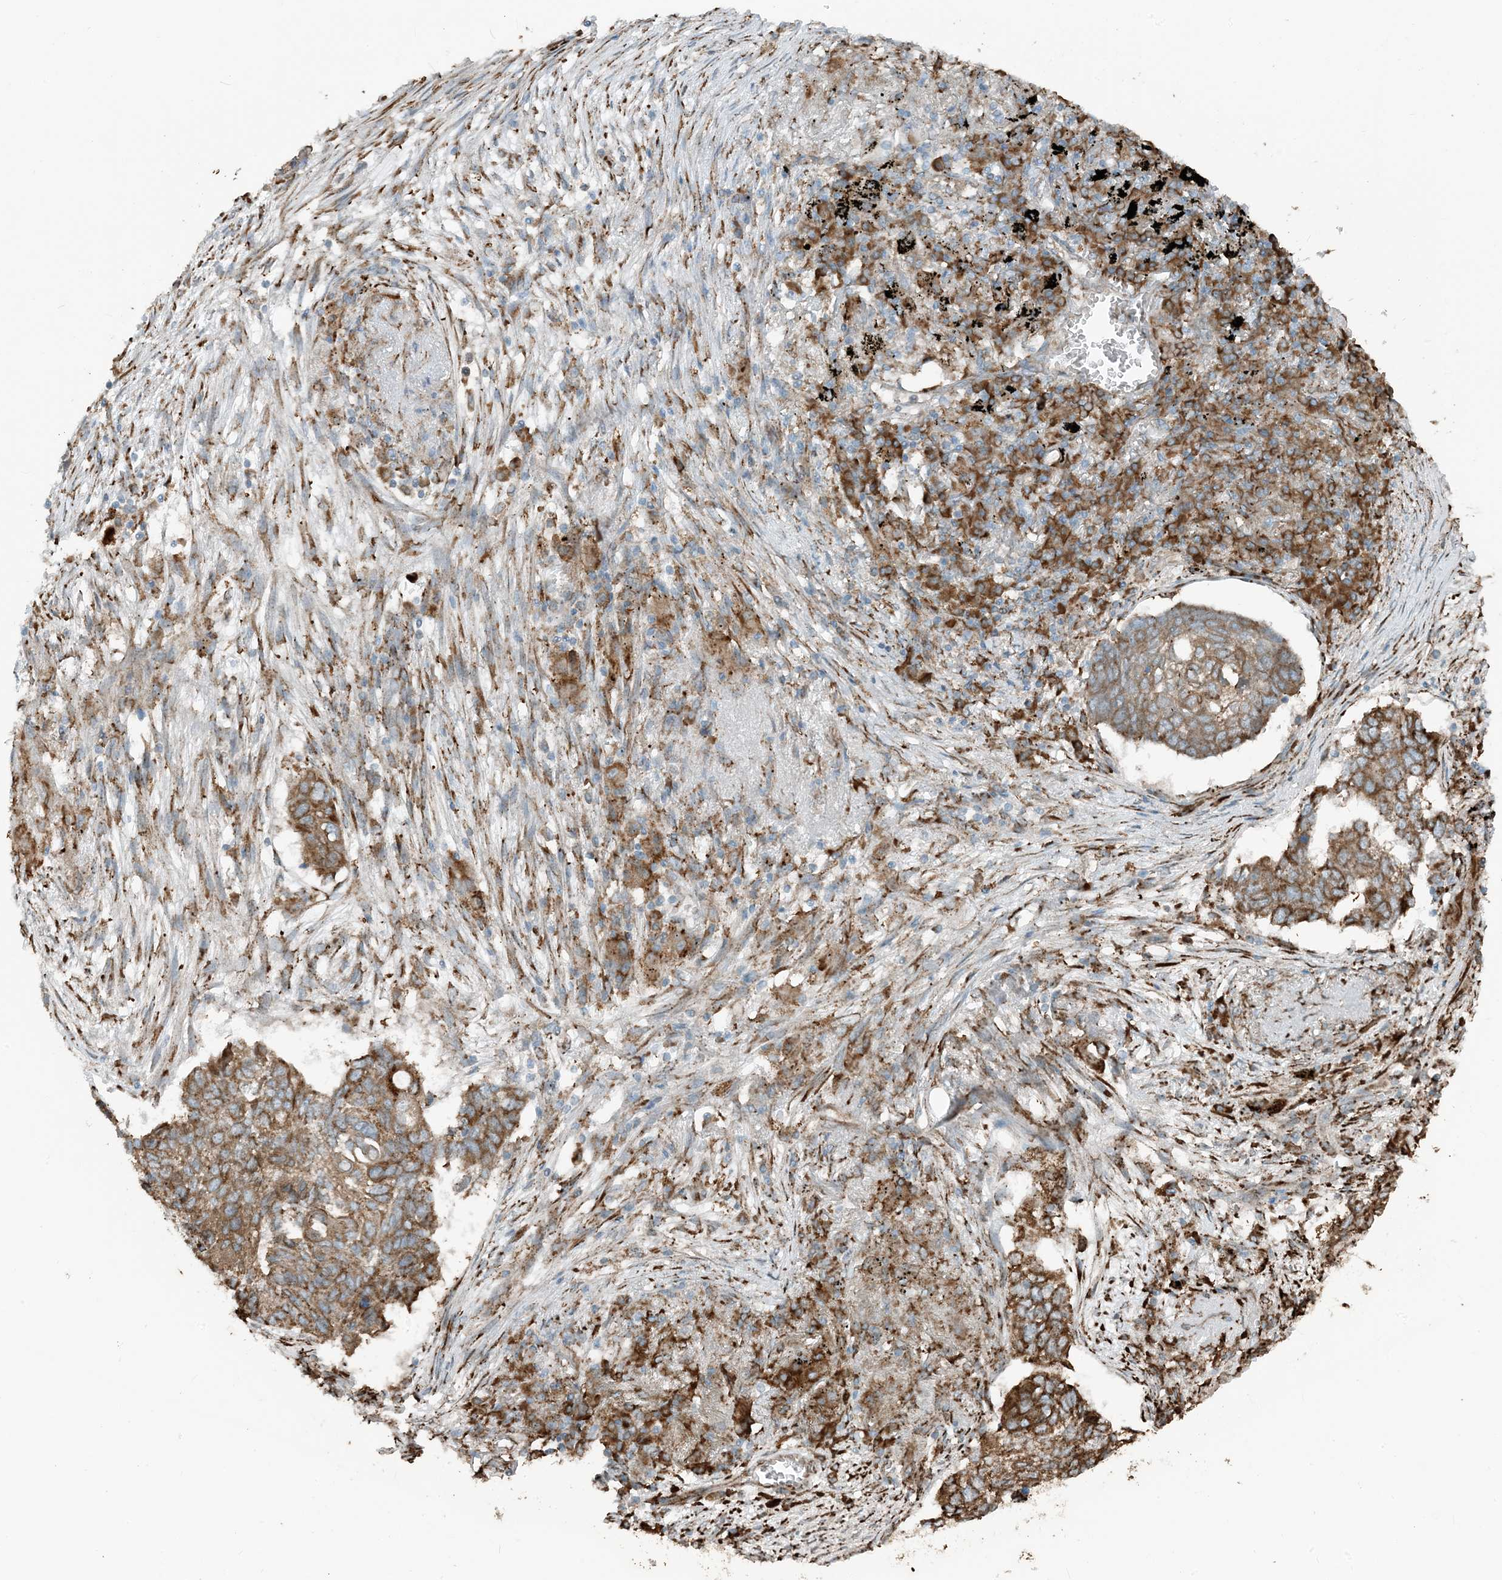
{"staining": {"intensity": "moderate", "quantity": ">75%", "location": "cytoplasmic/membranous"}, "tissue": "lung cancer", "cell_type": "Tumor cells", "image_type": "cancer", "snomed": [{"axis": "morphology", "description": "Squamous cell carcinoma, NOS"}, {"axis": "topography", "description": "Lung"}], "caption": "Immunohistochemistry (IHC) image of lung cancer stained for a protein (brown), which shows medium levels of moderate cytoplasmic/membranous staining in approximately >75% of tumor cells.", "gene": "CERKL", "patient": {"sex": "female", "age": 63}}